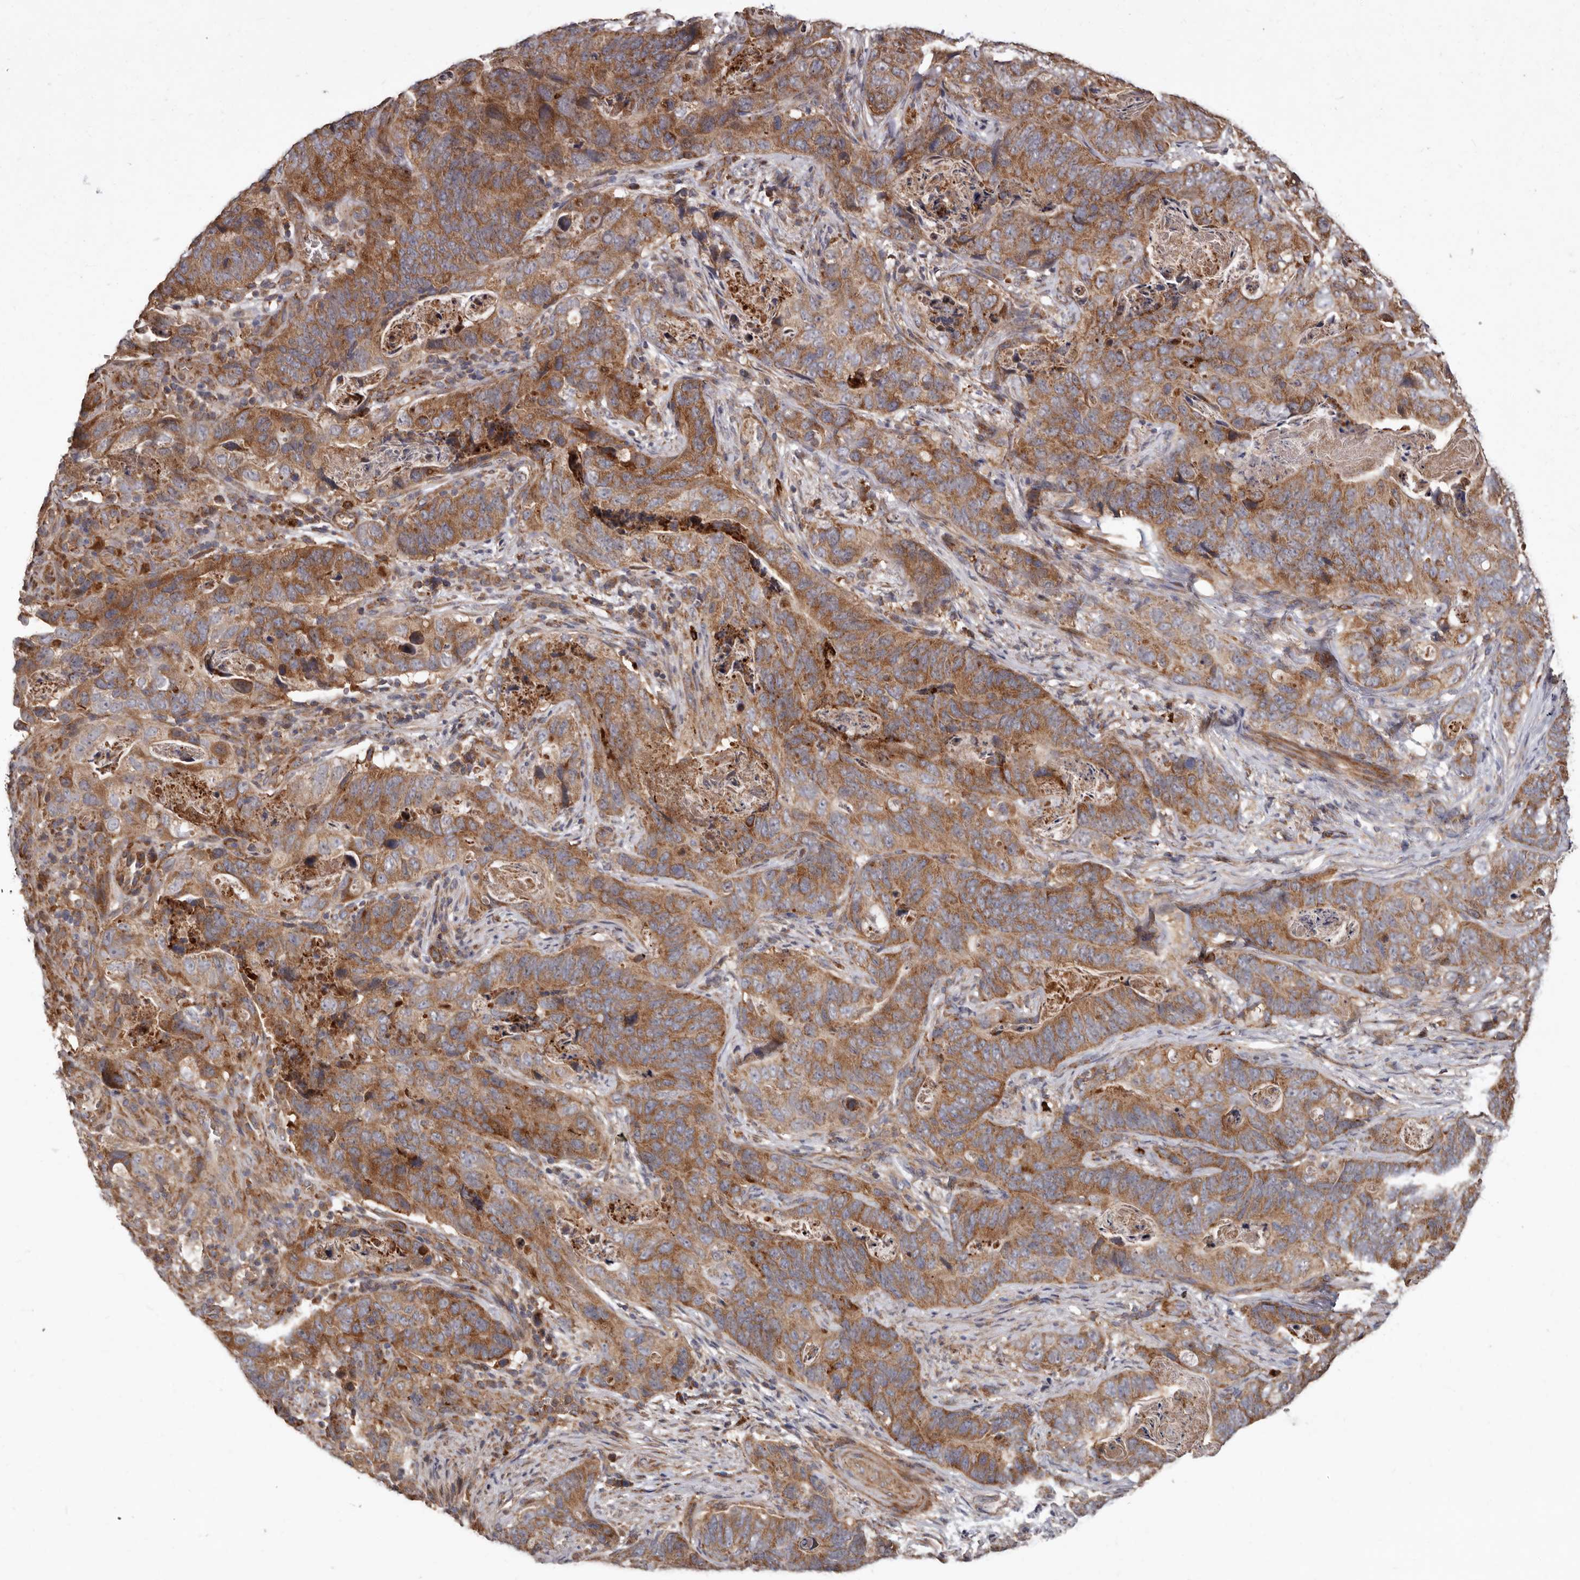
{"staining": {"intensity": "strong", "quantity": ">75%", "location": "cytoplasmic/membranous"}, "tissue": "stomach cancer", "cell_type": "Tumor cells", "image_type": "cancer", "snomed": [{"axis": "morphology", "description": "Normal tissue, NOS"}, {"axis": "morphology", "description": "Adenocarcinoma, NOS"}, {"axis": "topography", "description": "Stomach"}], "caption": "Immunohistochemistry (IHC) histopathology image of neoplastic tissue: human adenocarcinoma (stomach) stained using IHC exhibits high levels of strong protein expression localized specifically in the cytoplasmic/membranous of tumor cells, appearing as a cytoplasmic/membranous brown color.", "gene": "GOT1L1", "patient": {"sex": "female", "age": 89}}